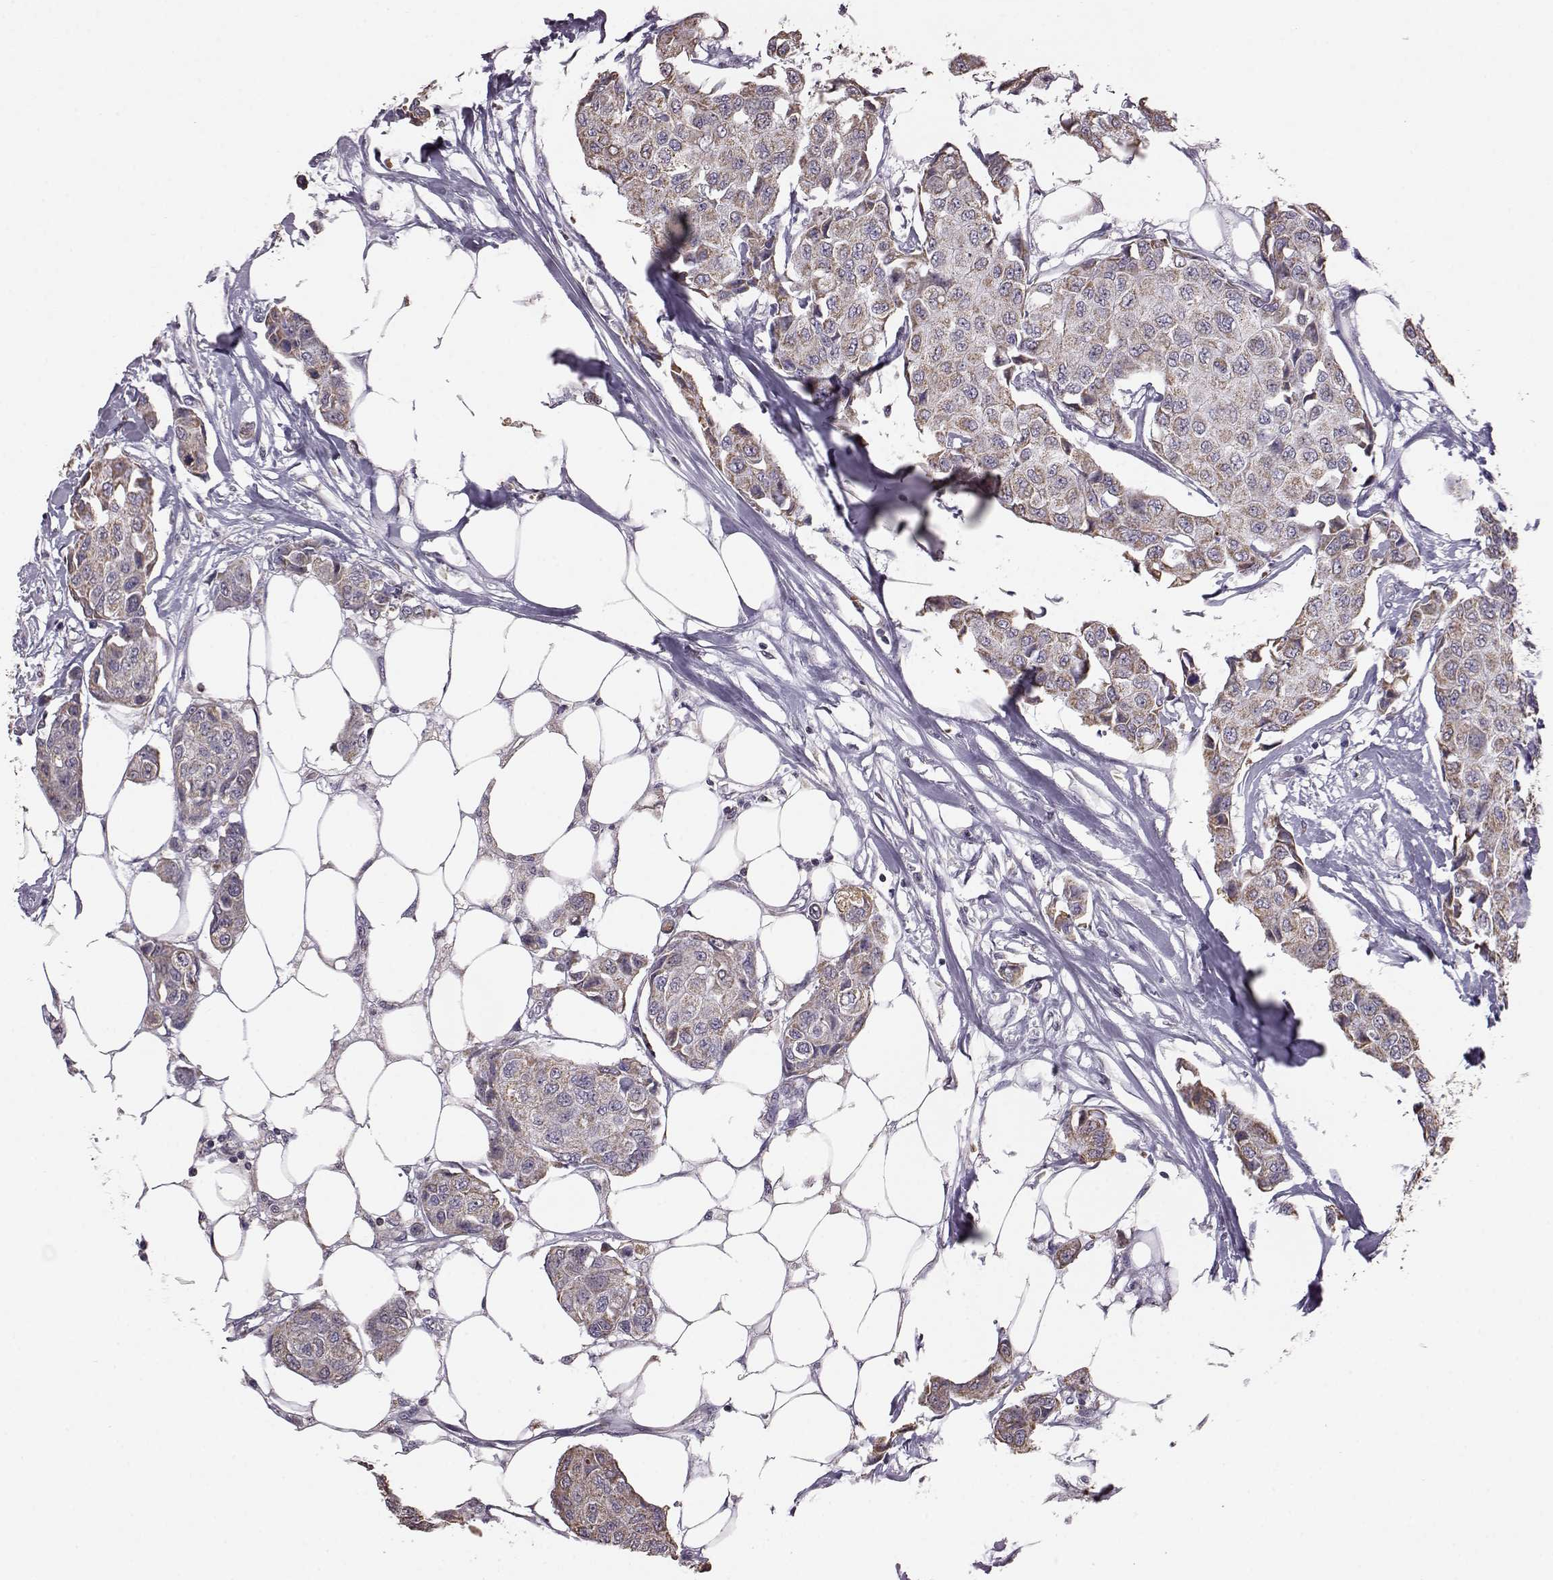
{"staining": {"intensity": "weak", "quantity": "25%-75%", "location": "cytoplasmic/membranous"}, "tissue": "breast cancer", "cell_type": "Tumor cells", "image_type": "cancer", "snomed": [{"axis": "morphology", "description": "Duct carcinoma"}, {"axis": "topography", "description": "Breast"}, {"axis": "topography", "description": "Lymph node"}], "caption": "The image exhibits a brown stain indicating the presence of a protein in the cytoplasmic/membranous of tumor cells in invasive ductal carcinoma (breast).", "gene": "ALDH3A1", "patient": {"sex": "female", "age": 80}}